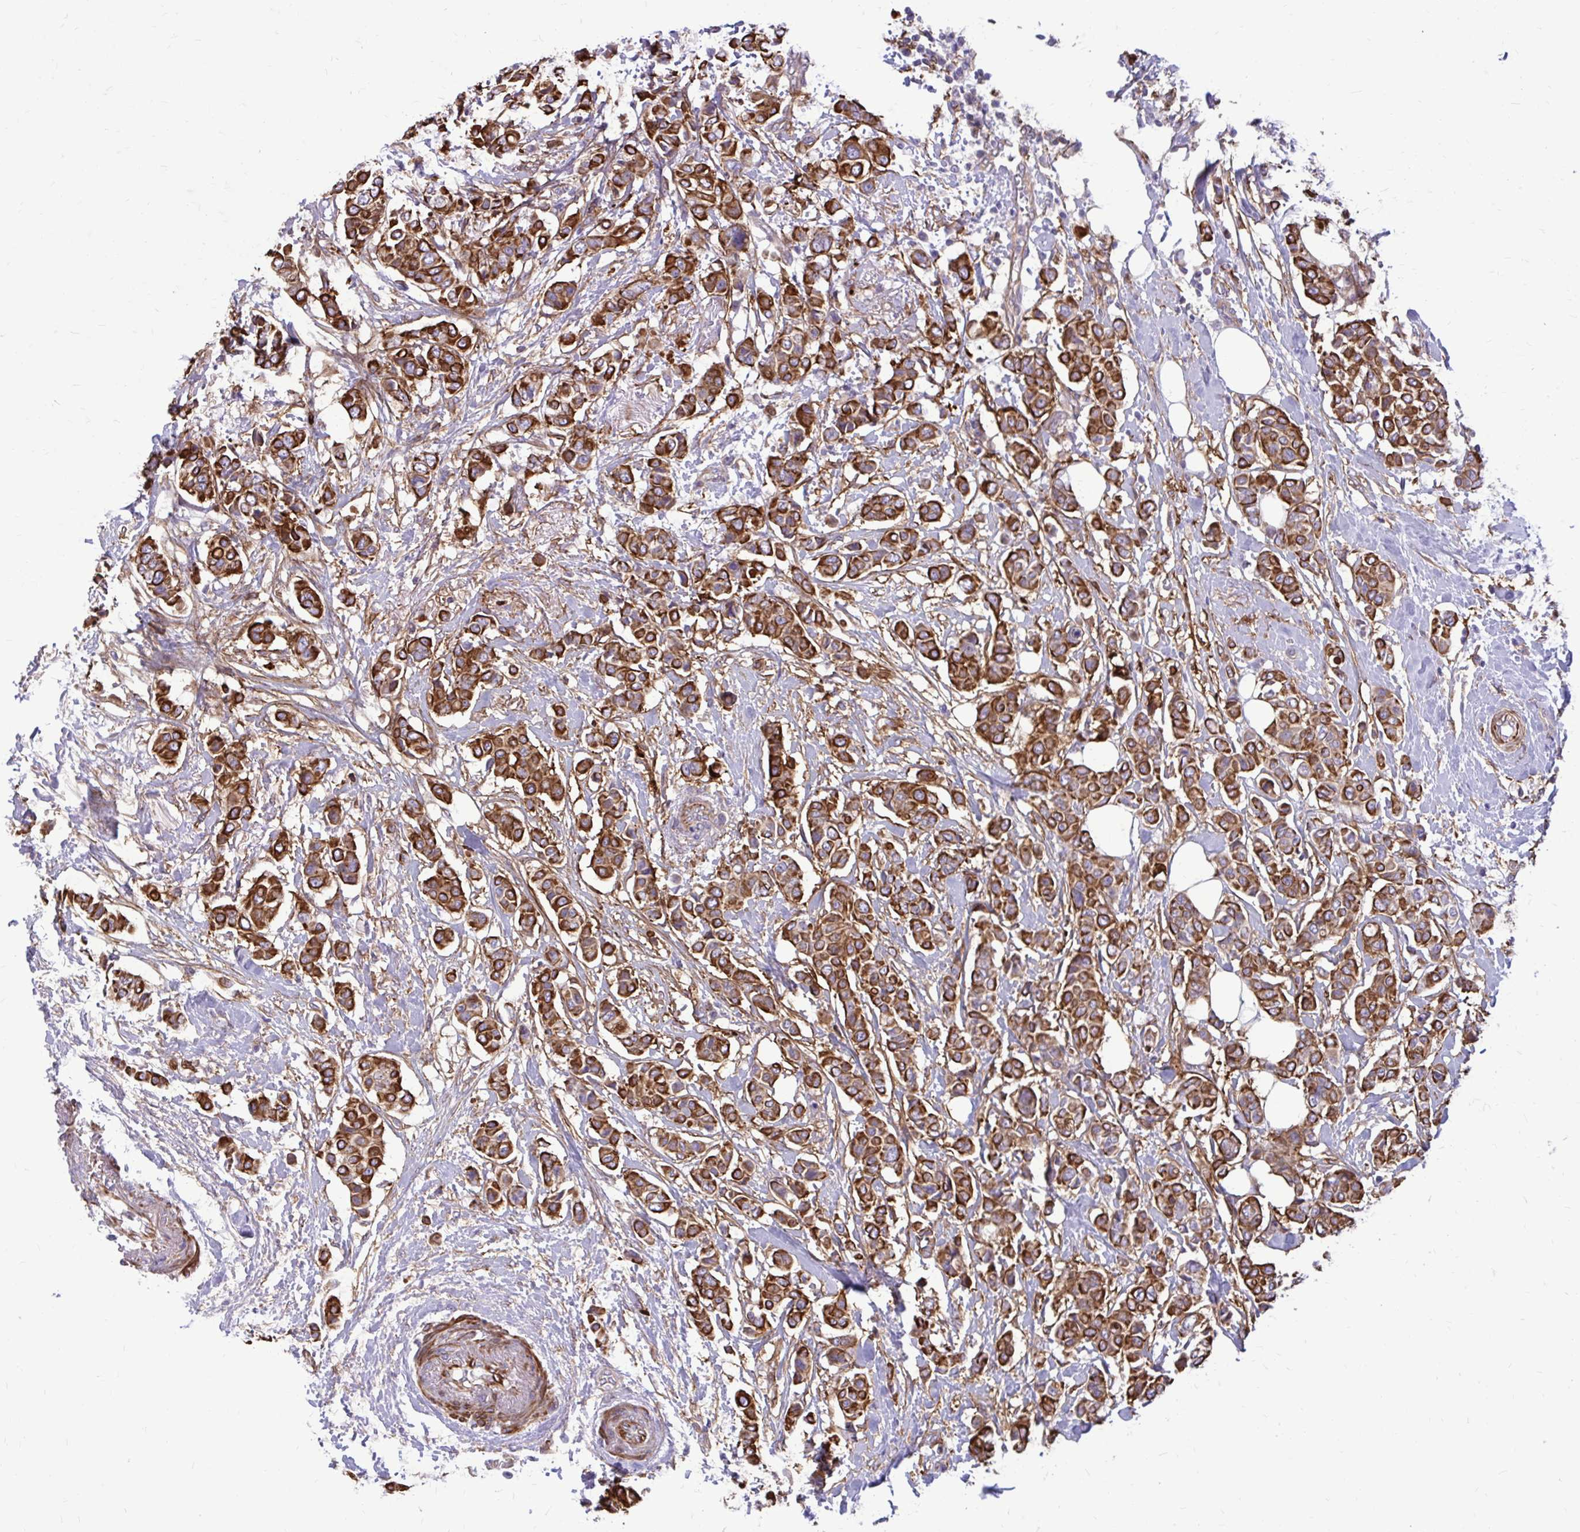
{"staining": {"intensity": "strong", "quantity": ">75%", "location": "cytoplasmic/membranous"}, "tissue": "breast cancer", "cell_type": "Tumor cells", "image_type": "cancer", "snomed": [{"axis": "morphology", "description": "Lobular carcinoma"}, {"axis": "topography", "description": "Breast"}], "caption": "Immunohistochemistry (IHC) histopathology image of neoplastic tissue: breast cancer (lobular carcinoma) stained using immunohistochemistry (IHC) exhibits high levels of strong protein expression localized specifically in the cytoplasmic/membranous of tumor cells, appearing as a cytoplasmic/membranous brown color.", "gene": "FAP", "patient": {"sex": "female", "age": 51}}